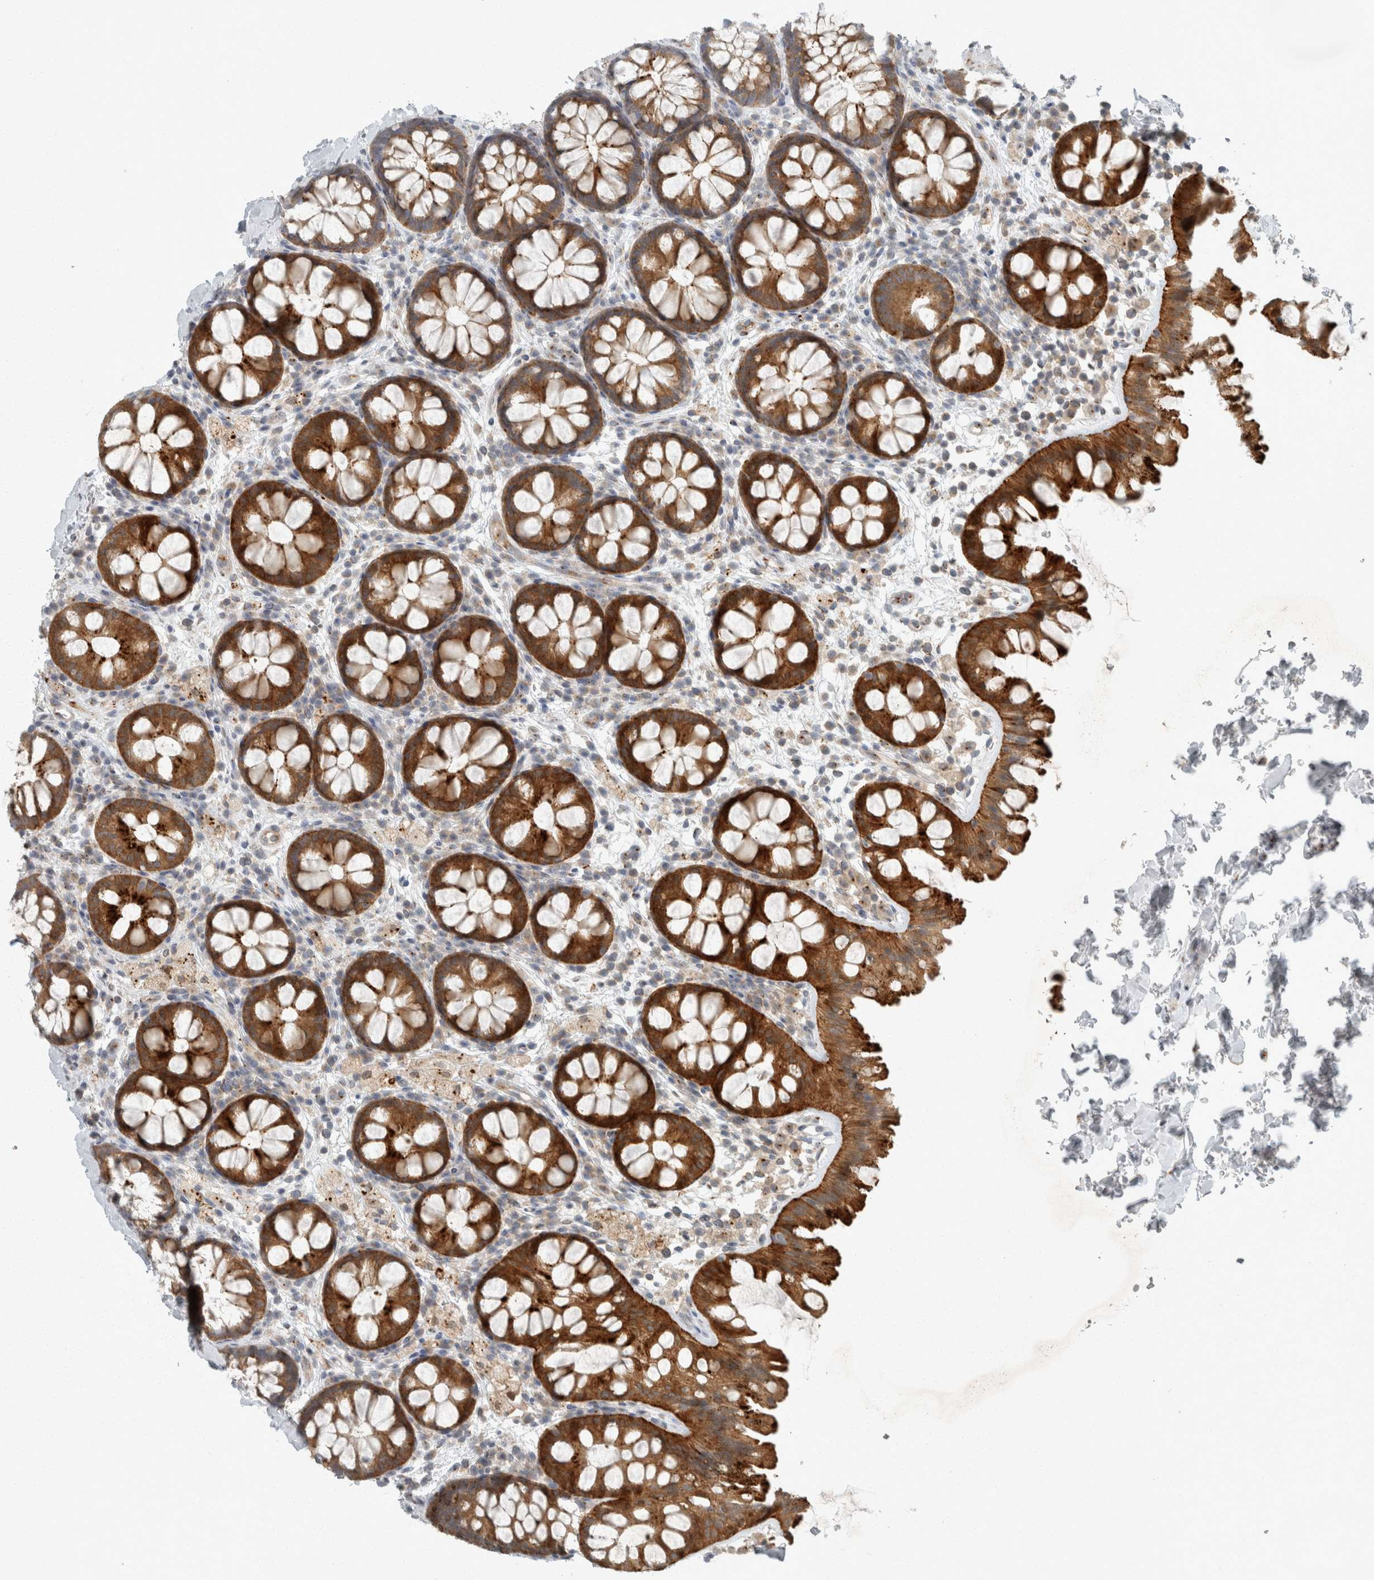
{"staining": {"intensity": "strong", "quantity": "25%-75%", "location": "cytoplasmic/membranous"}, "tissue": "colon", "cell_type": "Endothelial cells", "image_type": "normal", "snomed": [{"axis": "morphology", "description": "Normal tissue, NOS"}, {"axis": "topography", "description": "Colon"}], "caption": "Protein expression analysis of benign colon demonstrates strong cytoplasmic/membranous staining in approximately 25%-75% of endothelial cells.", "gene": "KIF1C", "patient": {"sex": "female", "age": 62}}